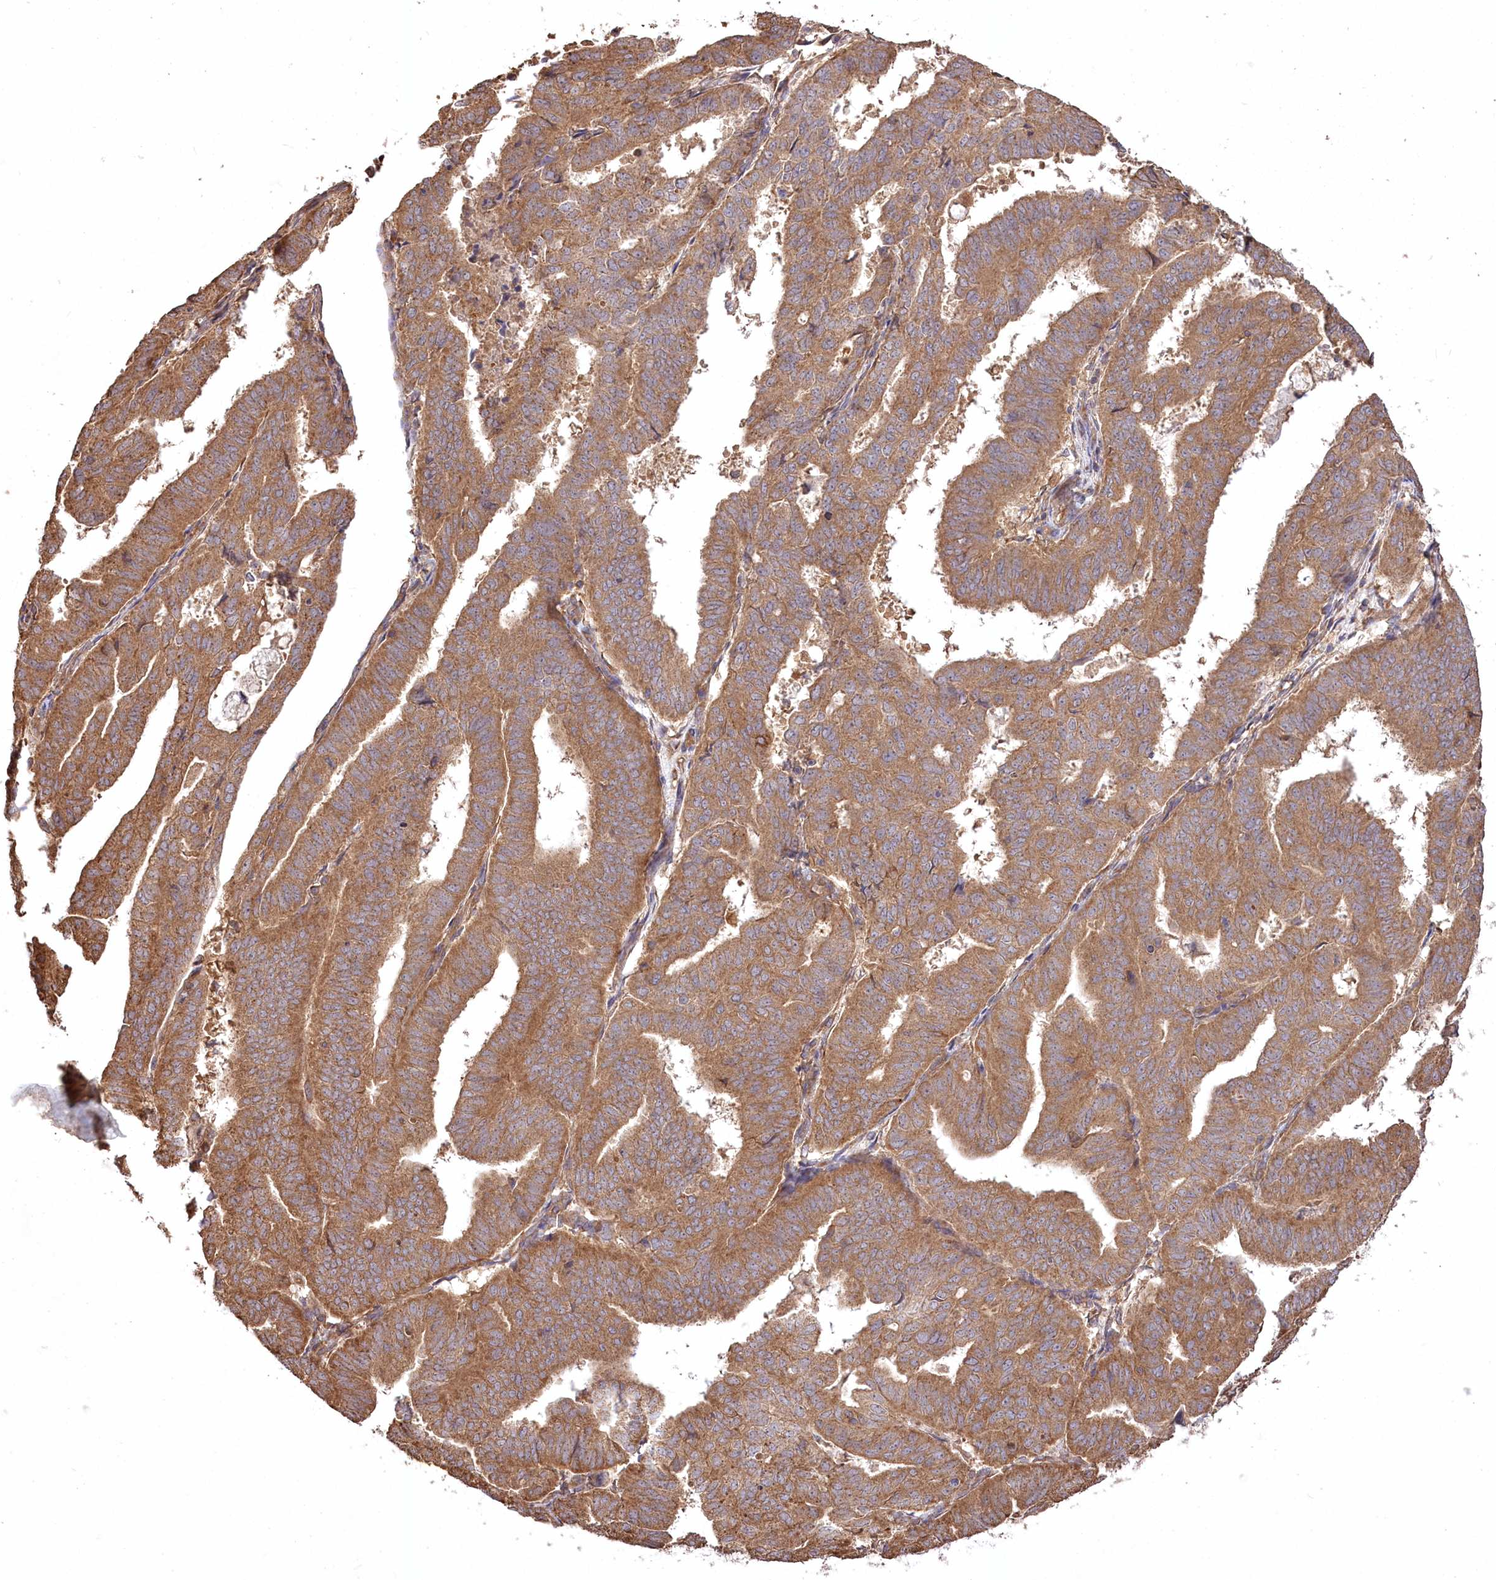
{"staining": {"intensity": "moderate", "quantity": ">75%", "location": "cytoplasmic/membranous"}, "tissue": "endometrial cancer", "cell_type": "Tumor cells", "image_type": "cancer", "snomed": [{"axis": "morphology", "description": "Adenocarcinoma, NOS"}, {"axis": "topography", "description": "Uterus"}], "caption": "Immunohistochemistry (IHC) micrograph of endometrial cancer stained for a protein (brown), which reveals medium levels of moderate cytoplasmic/membranous expression in about >75% of tumor cells.", "gene": "PRSS53", "patient": {"sex": "female", "age": 77}}